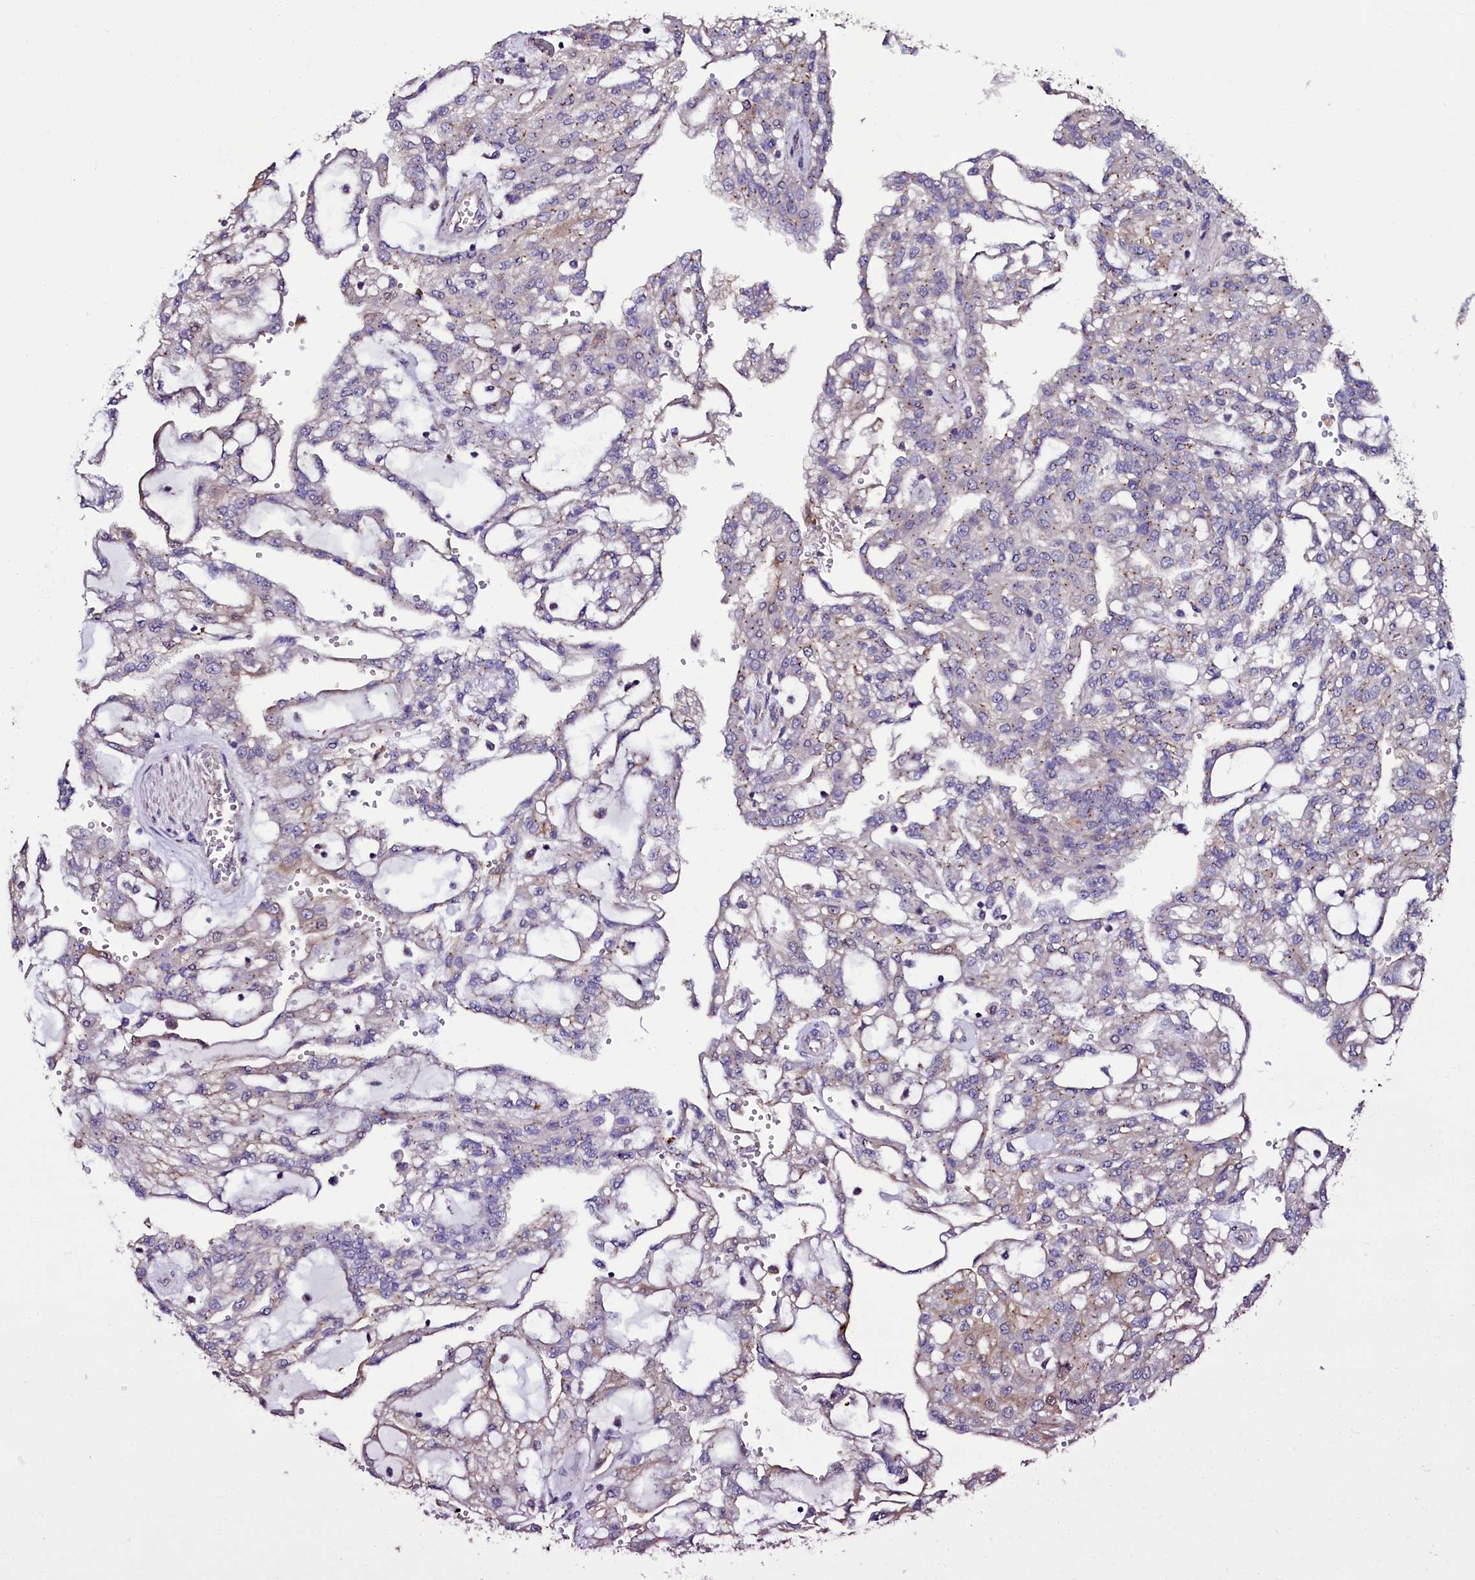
{"staining": {"intensity": "weak", "quantity": "<25%", "location": "cytoplasmic/membranous"}, "tissue": "renal cancer", "cell_type": "Tumor cells", "image_type": "cancer", "snomed": [{"axis": "morphology", "description": "Adenocarcinoma, NOS"}, {"axis": "topography", "description": "Kidney"}], "caption": "DAB immunohistochemical staining of renal cancer (adenocarcinoma) exhibits no significant staining in tumor cells.", "gene": "USPL1", "patient": {"sex": "male", "age": 63}}